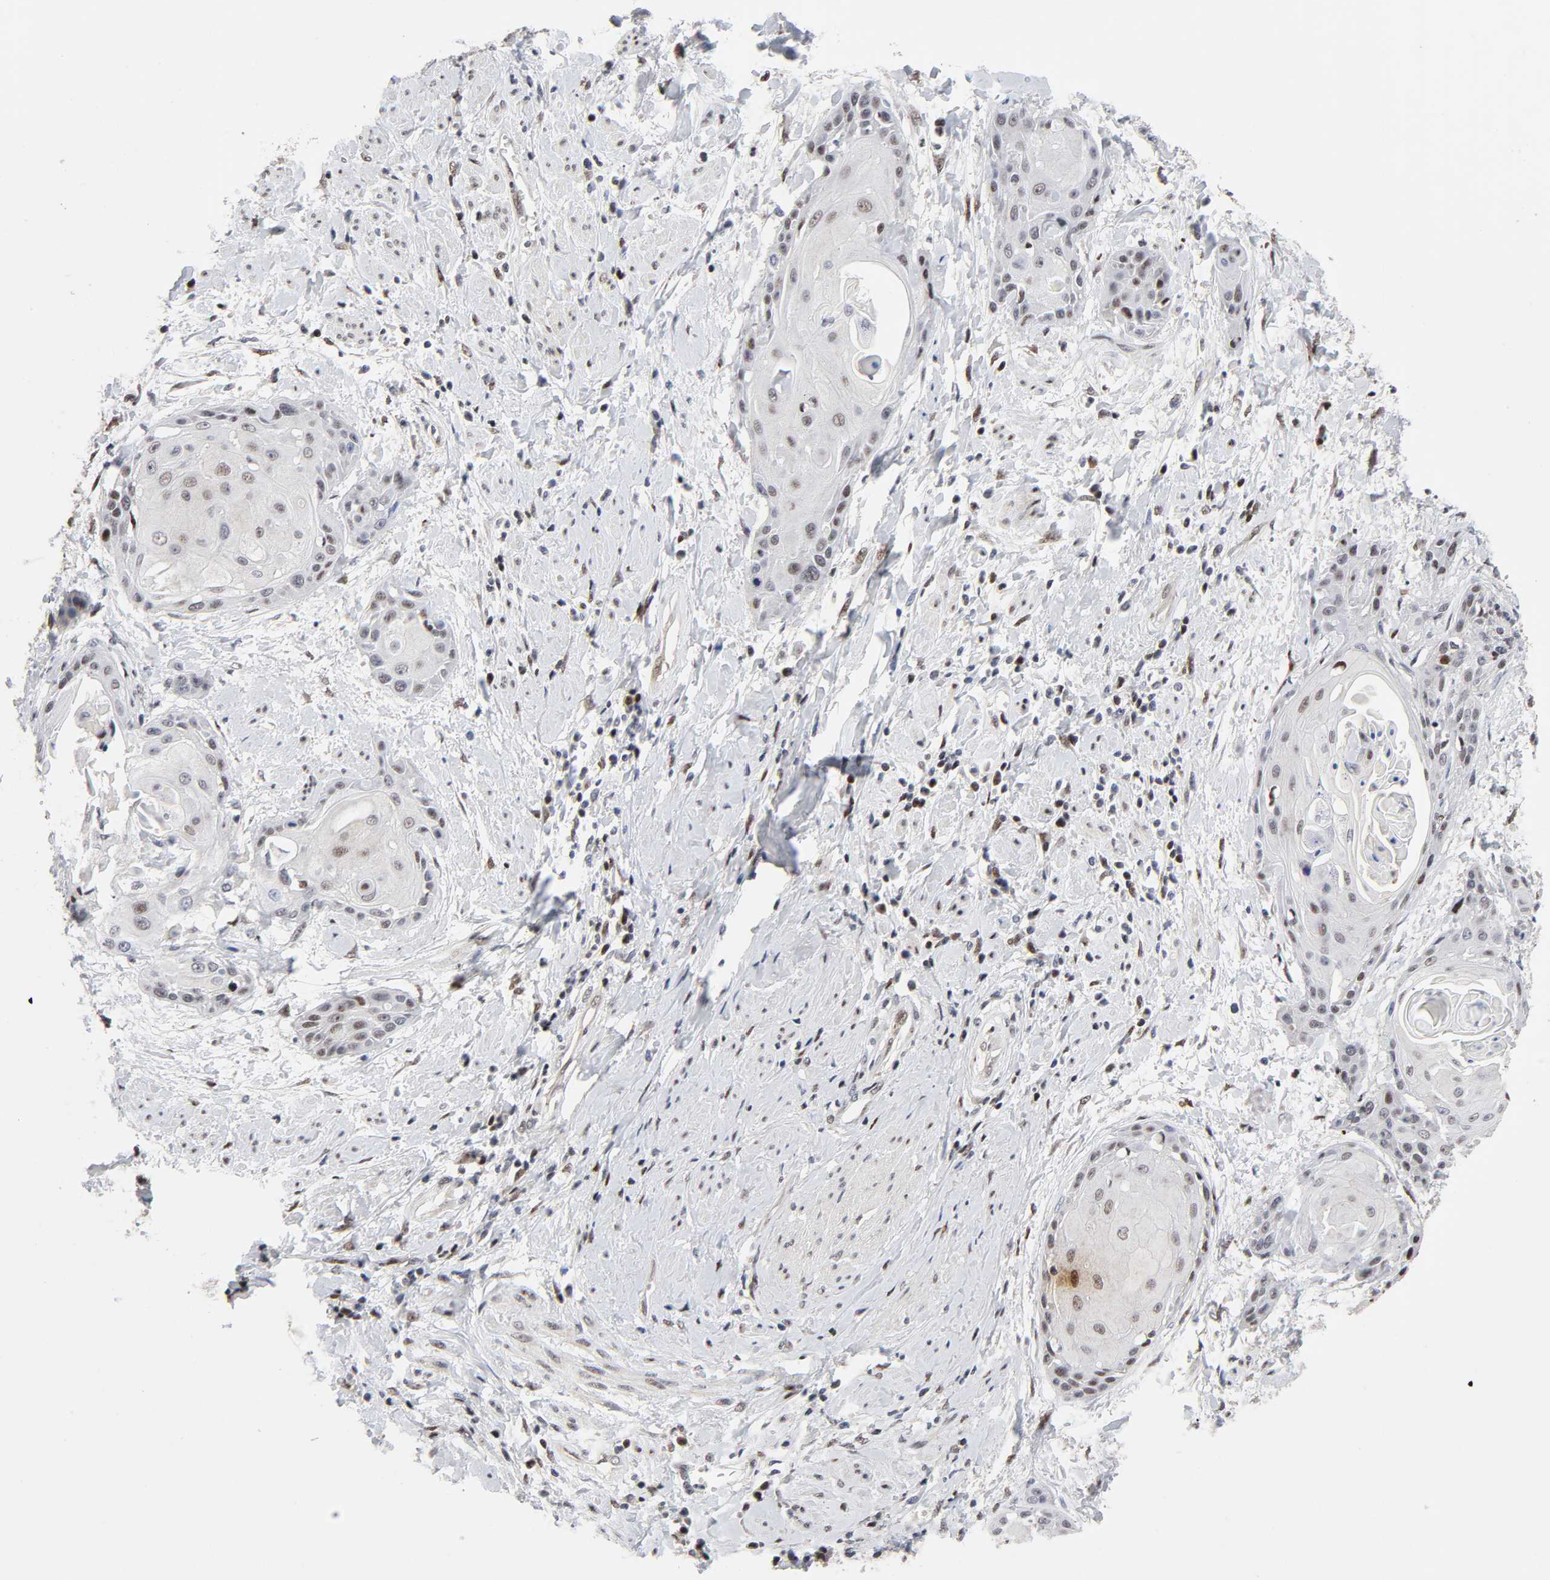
{"staining": {"intensity": "weak", "quantity": "<25%", "location": "nuclear"}, "tissue": "cervical cancer", "cell_type": "Tumor cells", "image_type": "cancer", "snomed": [{"axis": "morphology", "description": "Squamous cell carcinoma, NOS"}, {"axis": "topography", "description": "Cervix"}], "caption": "Immunohistochemistry (IHC) histopathology image of neoplastic tissue: cervical cancer (squamous cell carcinoma) stained with DAB (3,3'-diaminobenzidine) exhibits no significant protein expression in tumor cells.", "gene": "STK38", "patient": {"sex": "female", "age": 57}}